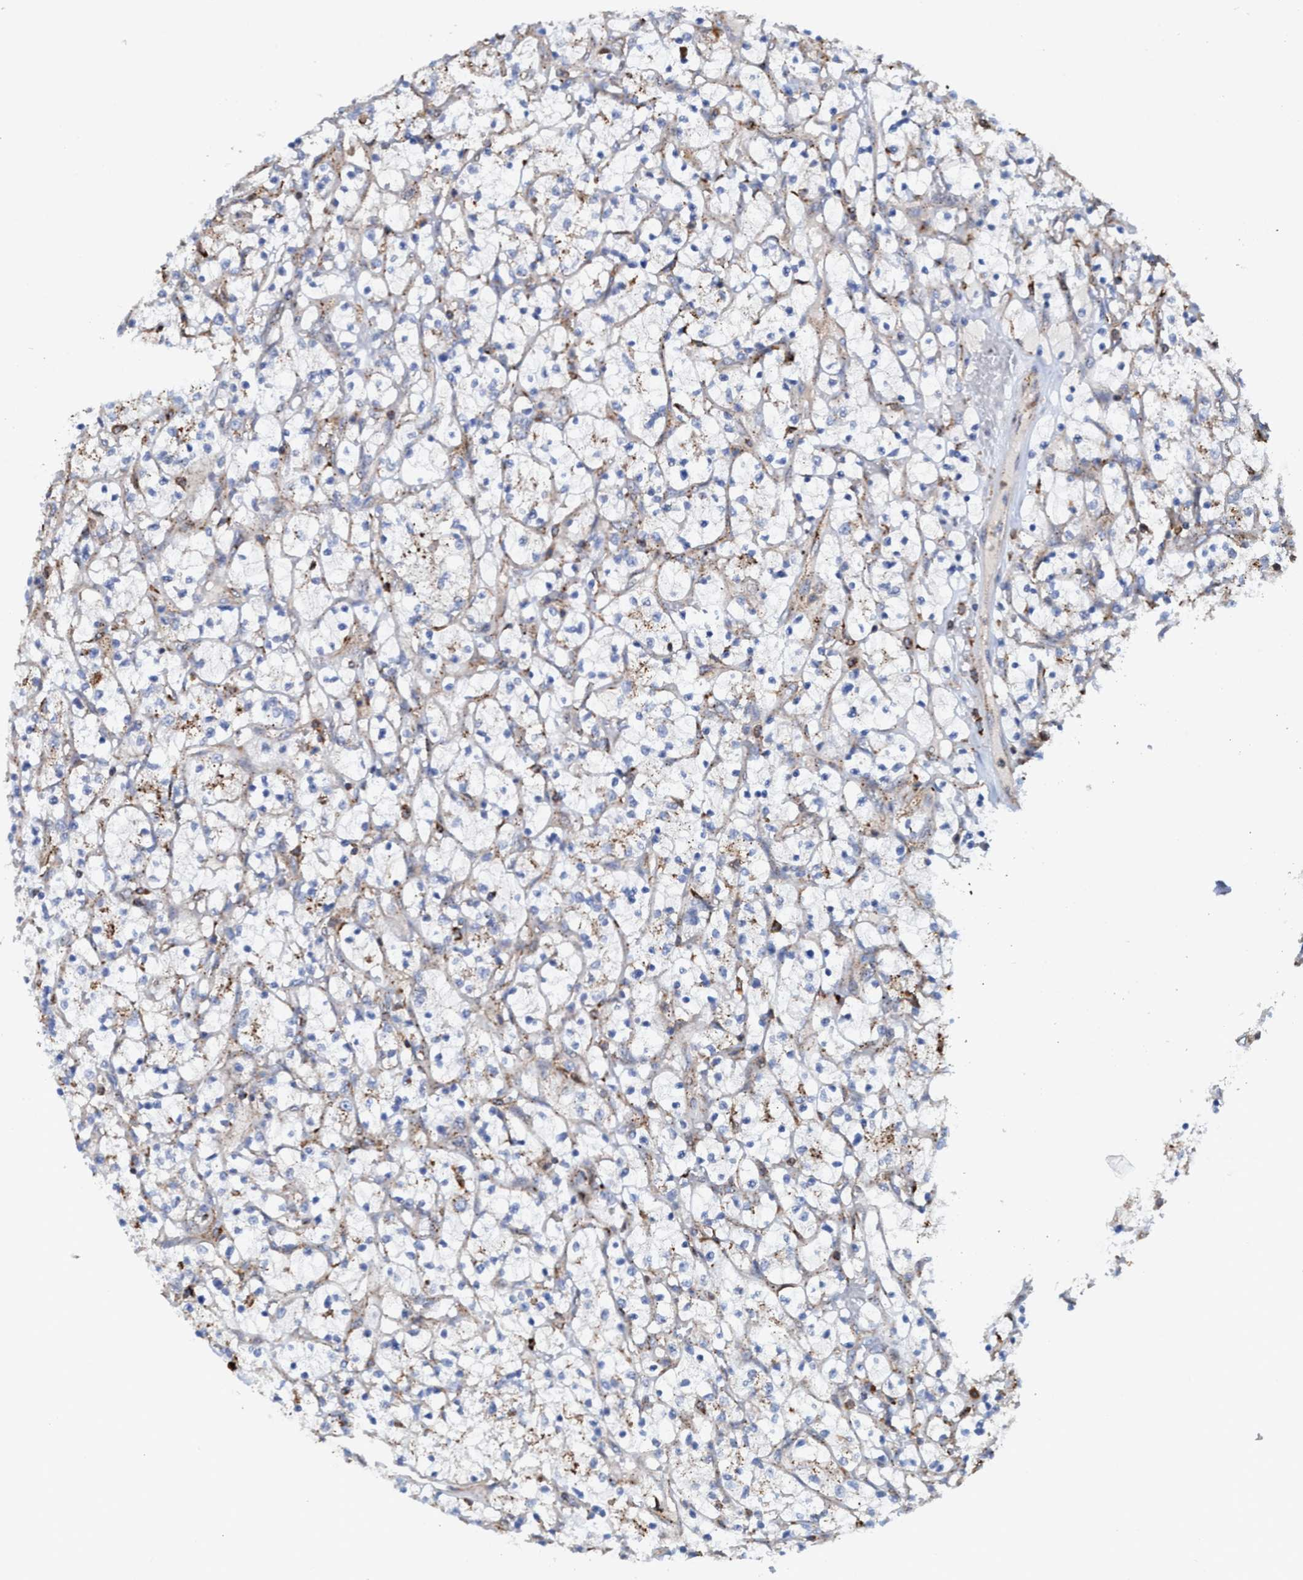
{"staining": {"intensity": "weak", "quantity": "25%-75%", "location": "cytoplasmic/membranous"}, "tissue": "renal cancer", "cell_type": "Tumor cells", "image_type": "cancer", "snomed": [{"axis": "morphology", "description": "Adenocarcinoma, NOS"}, {"axis": "topography", "description": "Kidney"}], "caption": "Renal adenocarcinoma stained for a protein (brown) reveals weak cytoplasmic/membranous positive expression in about 25%-75% of tumor cells.", "gene": "TRIM65", "patient": {"sex": "female", "age": 69}}